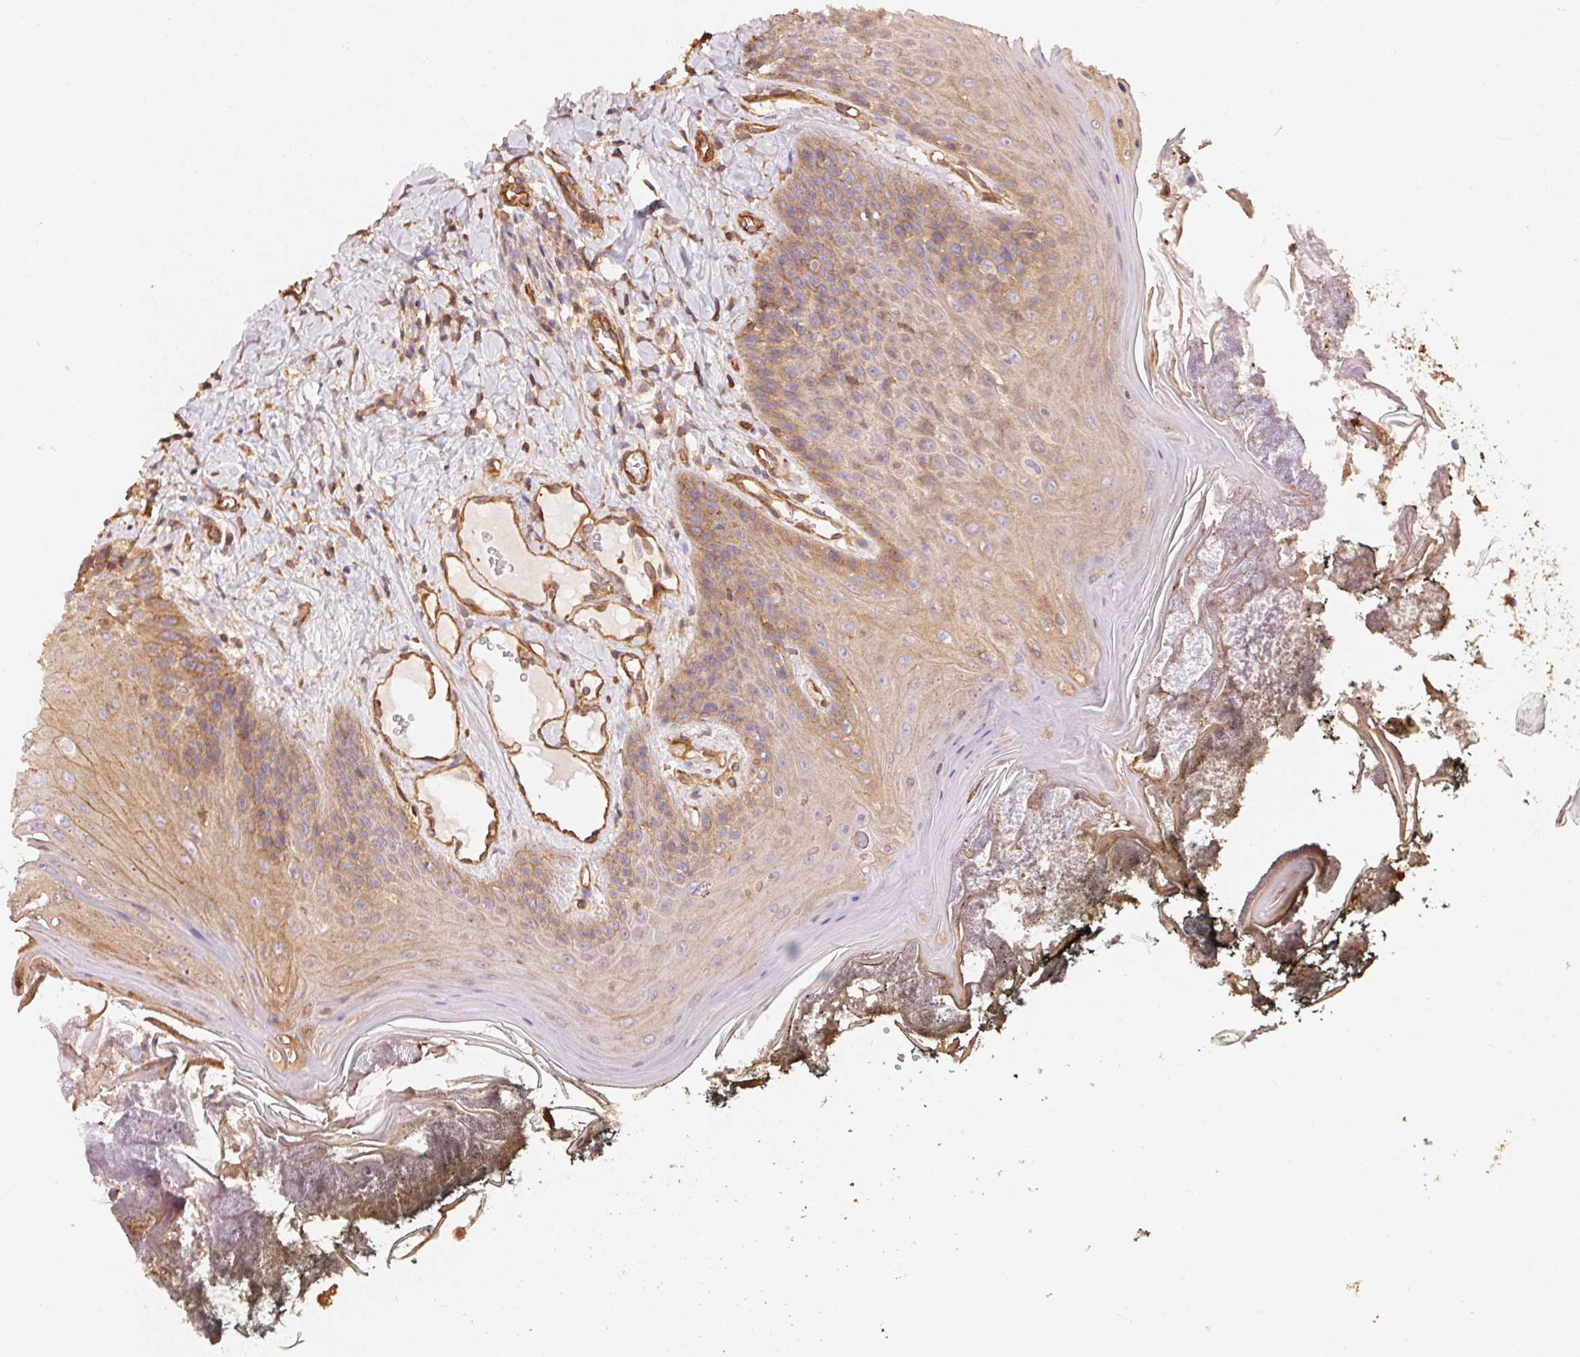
{"staining": {"intensity": "moderate", "quantity": "25%-75%", "location": "cytoplasmic/membranous"}, "tissue": "oral mucosa", "cell_type": "Squamous epithelial cells", "image_type": "normal", "snomed": [{"axis": "morphology", "description": "Normal tissue, NOS"}, {"axis": "topography", "description": "Oral tissue"}], "caption": "Immunohistochemical staining of unremarkable human oral mucosa demonstrates moderate cytoplasmic/membranous protein expression in approximately 25%-75% of squamous epithelial cells. Nuclei are stained in blue.", "gene": "FRAS1", "patient": {"sex": "male", "age": 9}}